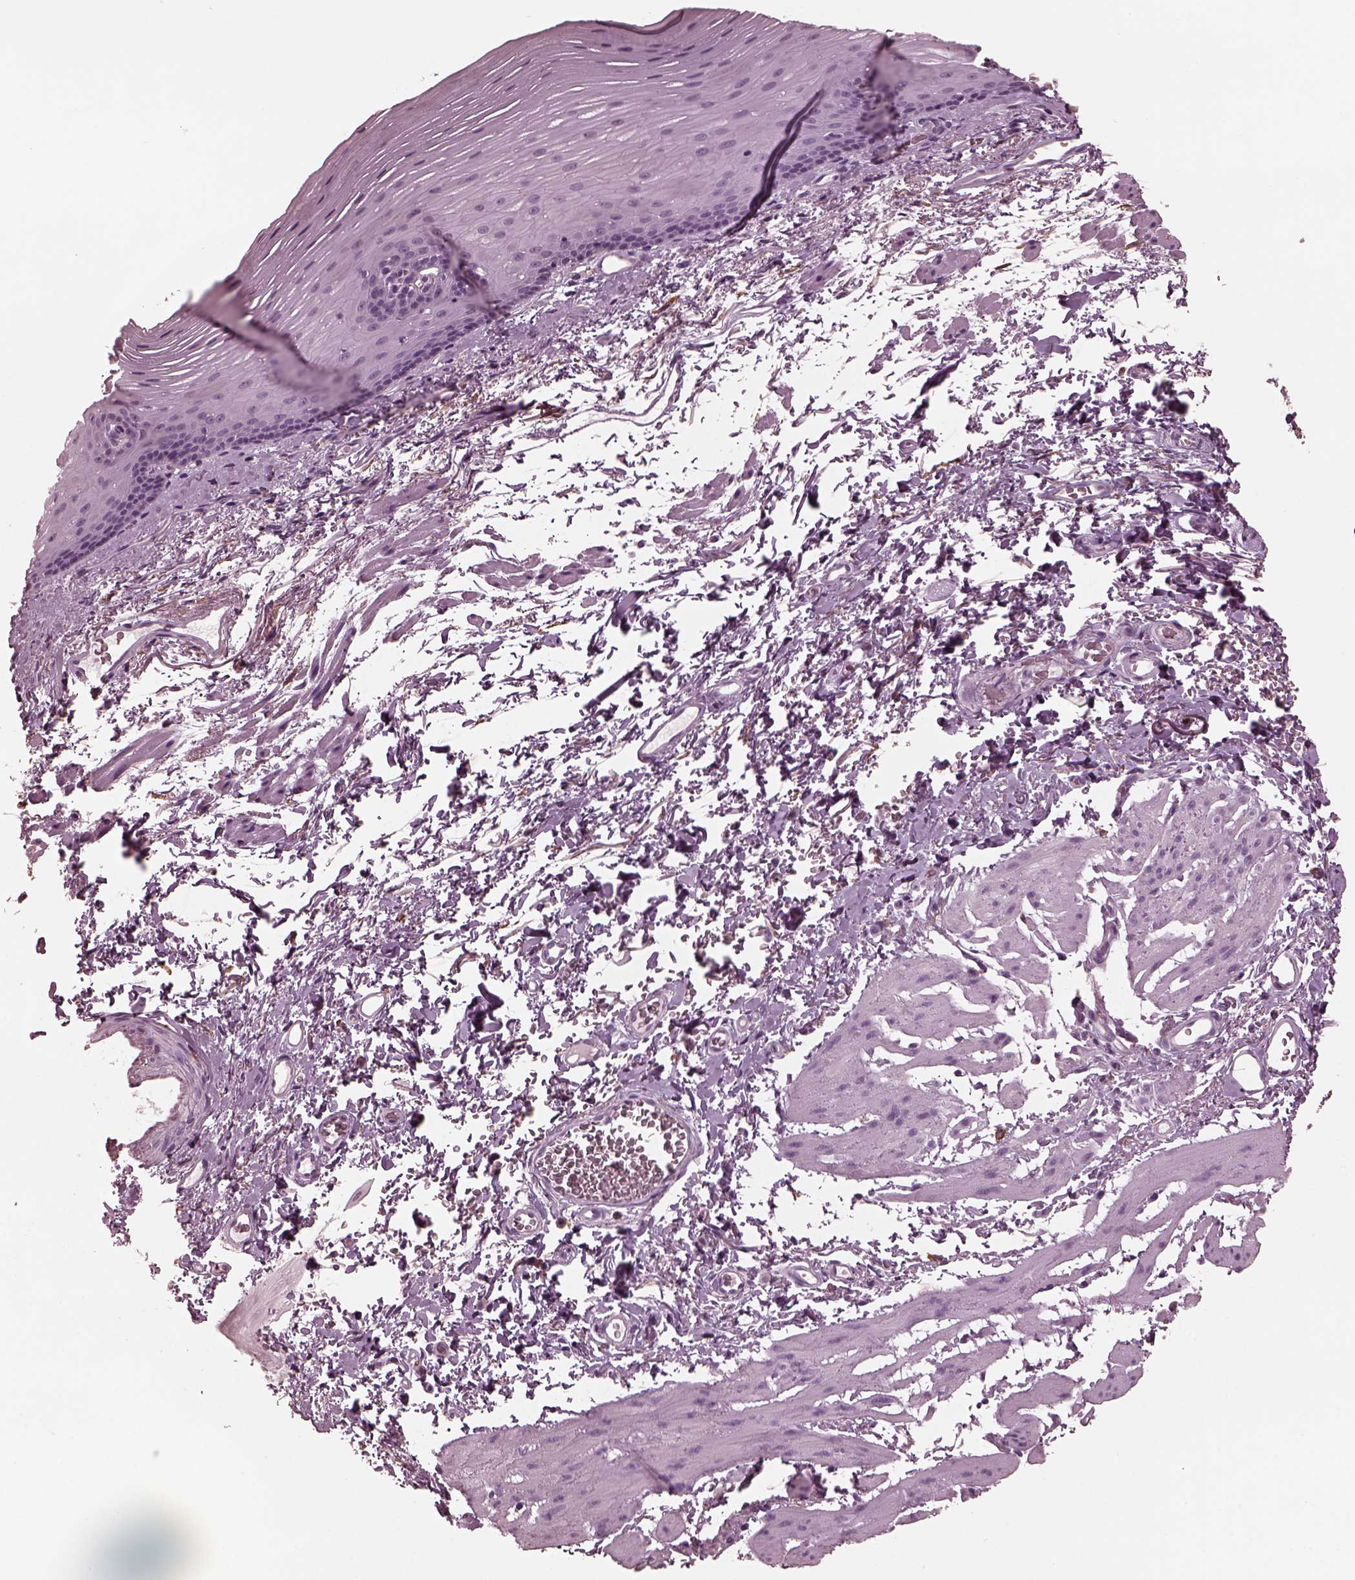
{"staining": {"intensity": "negative", "quantity": "none", "location": "none"}, "tissue": "esophagus", "cell_type": "Squamous epithelial cells", "image_type": "normal", "snomed": [{"axis": "morphology", "description": "Normal tissue, NOS"}, {"axis": "topography", "description": "Esophagus"}], "caption": "Esophagus stained for a protein using IHC displays no staining squamous epithelial cells.", "gene": "CGA", "patient": {"sex": "male", "age": 76}}